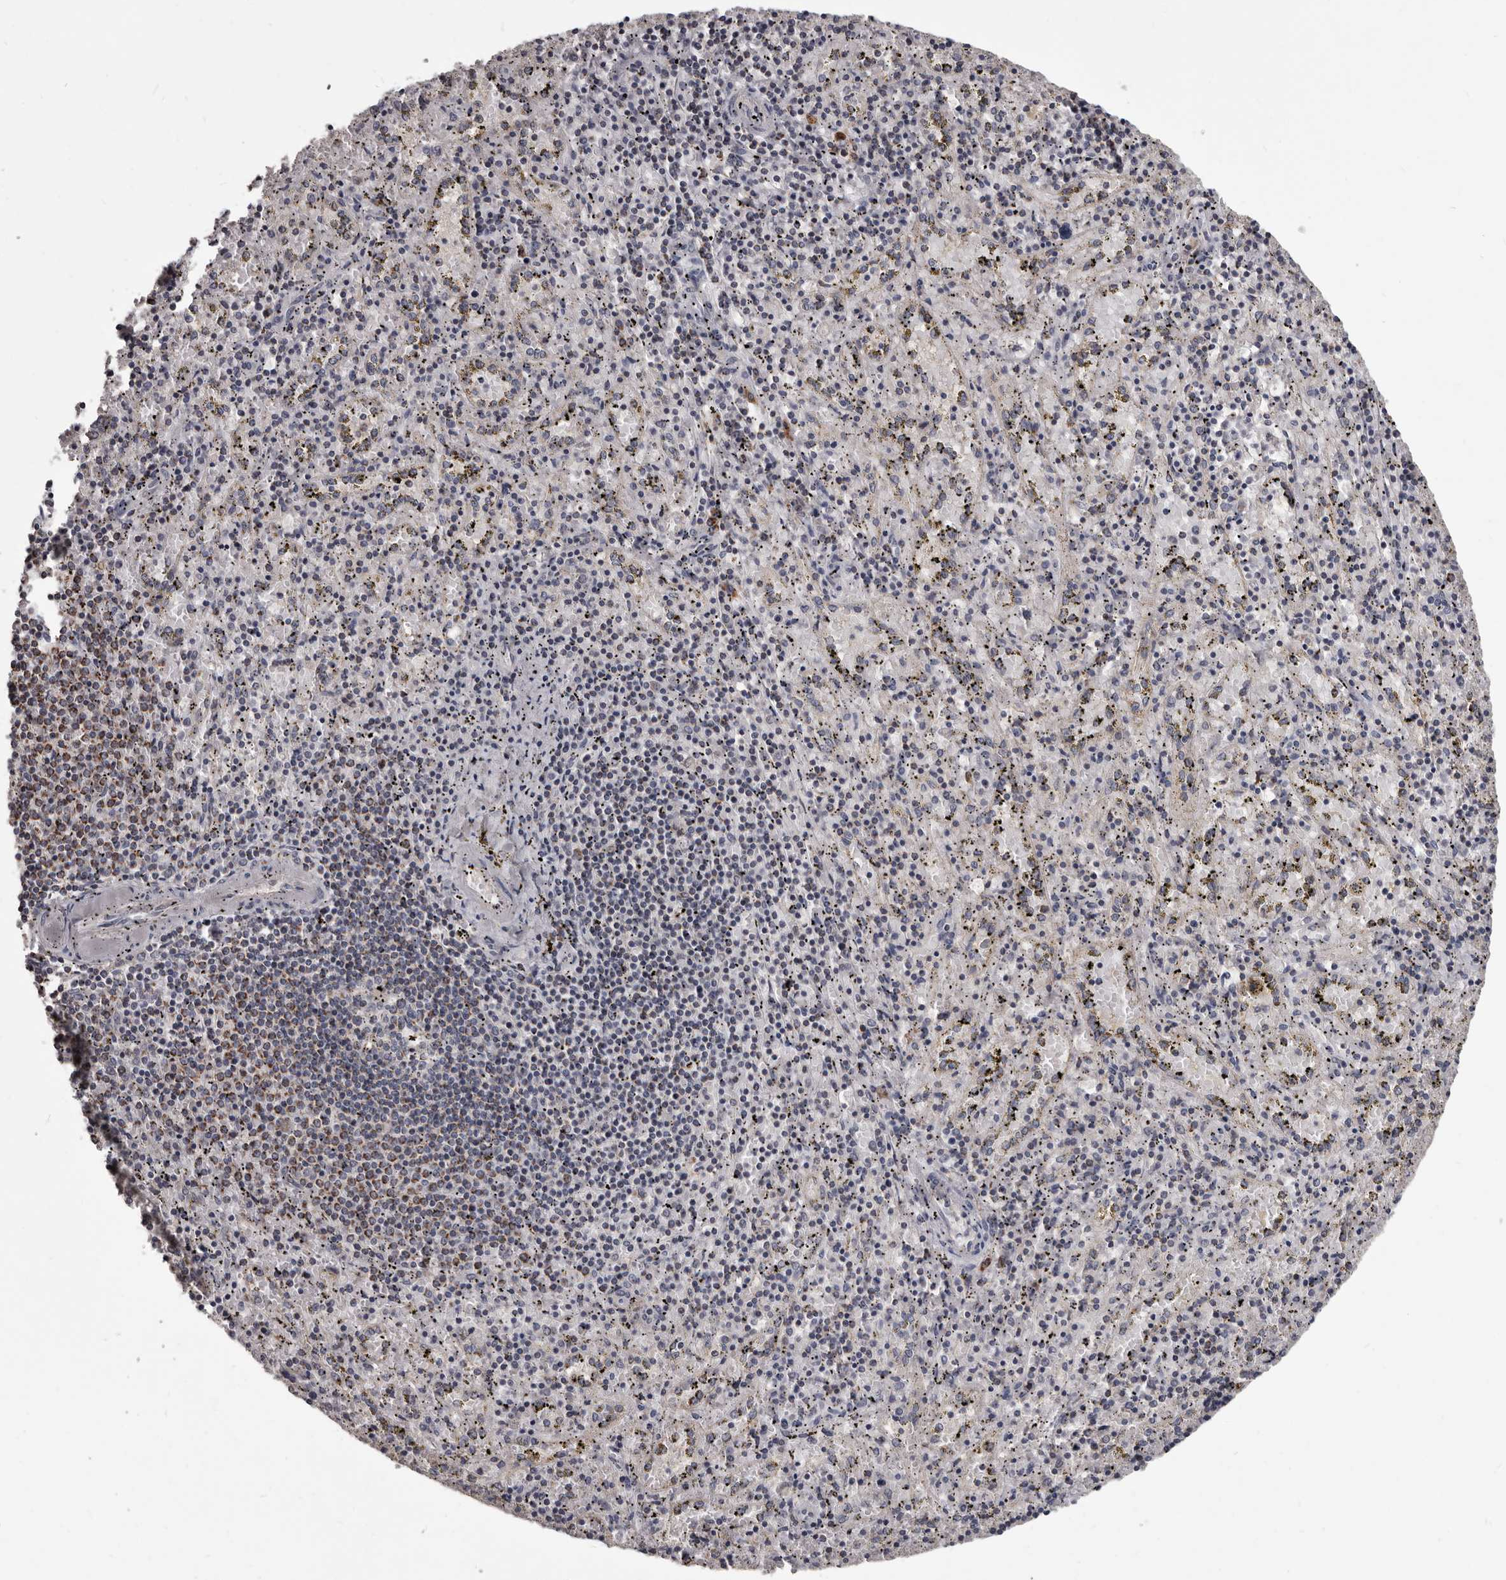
{"staining": {"intensity": "negative", "quantity": "none", "location": "none"}, "tissue": "spleen", "cell_type": "Cells in red pulp", "image_type": "normal", "snomed": [{"axis": "morphology", "description": "Normal tissue, NOS"}, {"axis": "topography", "description": "Spleen"}], "caption": "High magnification brightfield microscopy of unremarkable spleen stained with DAB (3,3'-diaminobenzidine) (brown) and counterstained with hematoxylin (blue): cells in red pulp show no significant positivity.", "gene": "ALDH5A1", "patient": {"sex": "male", "age": 11}}